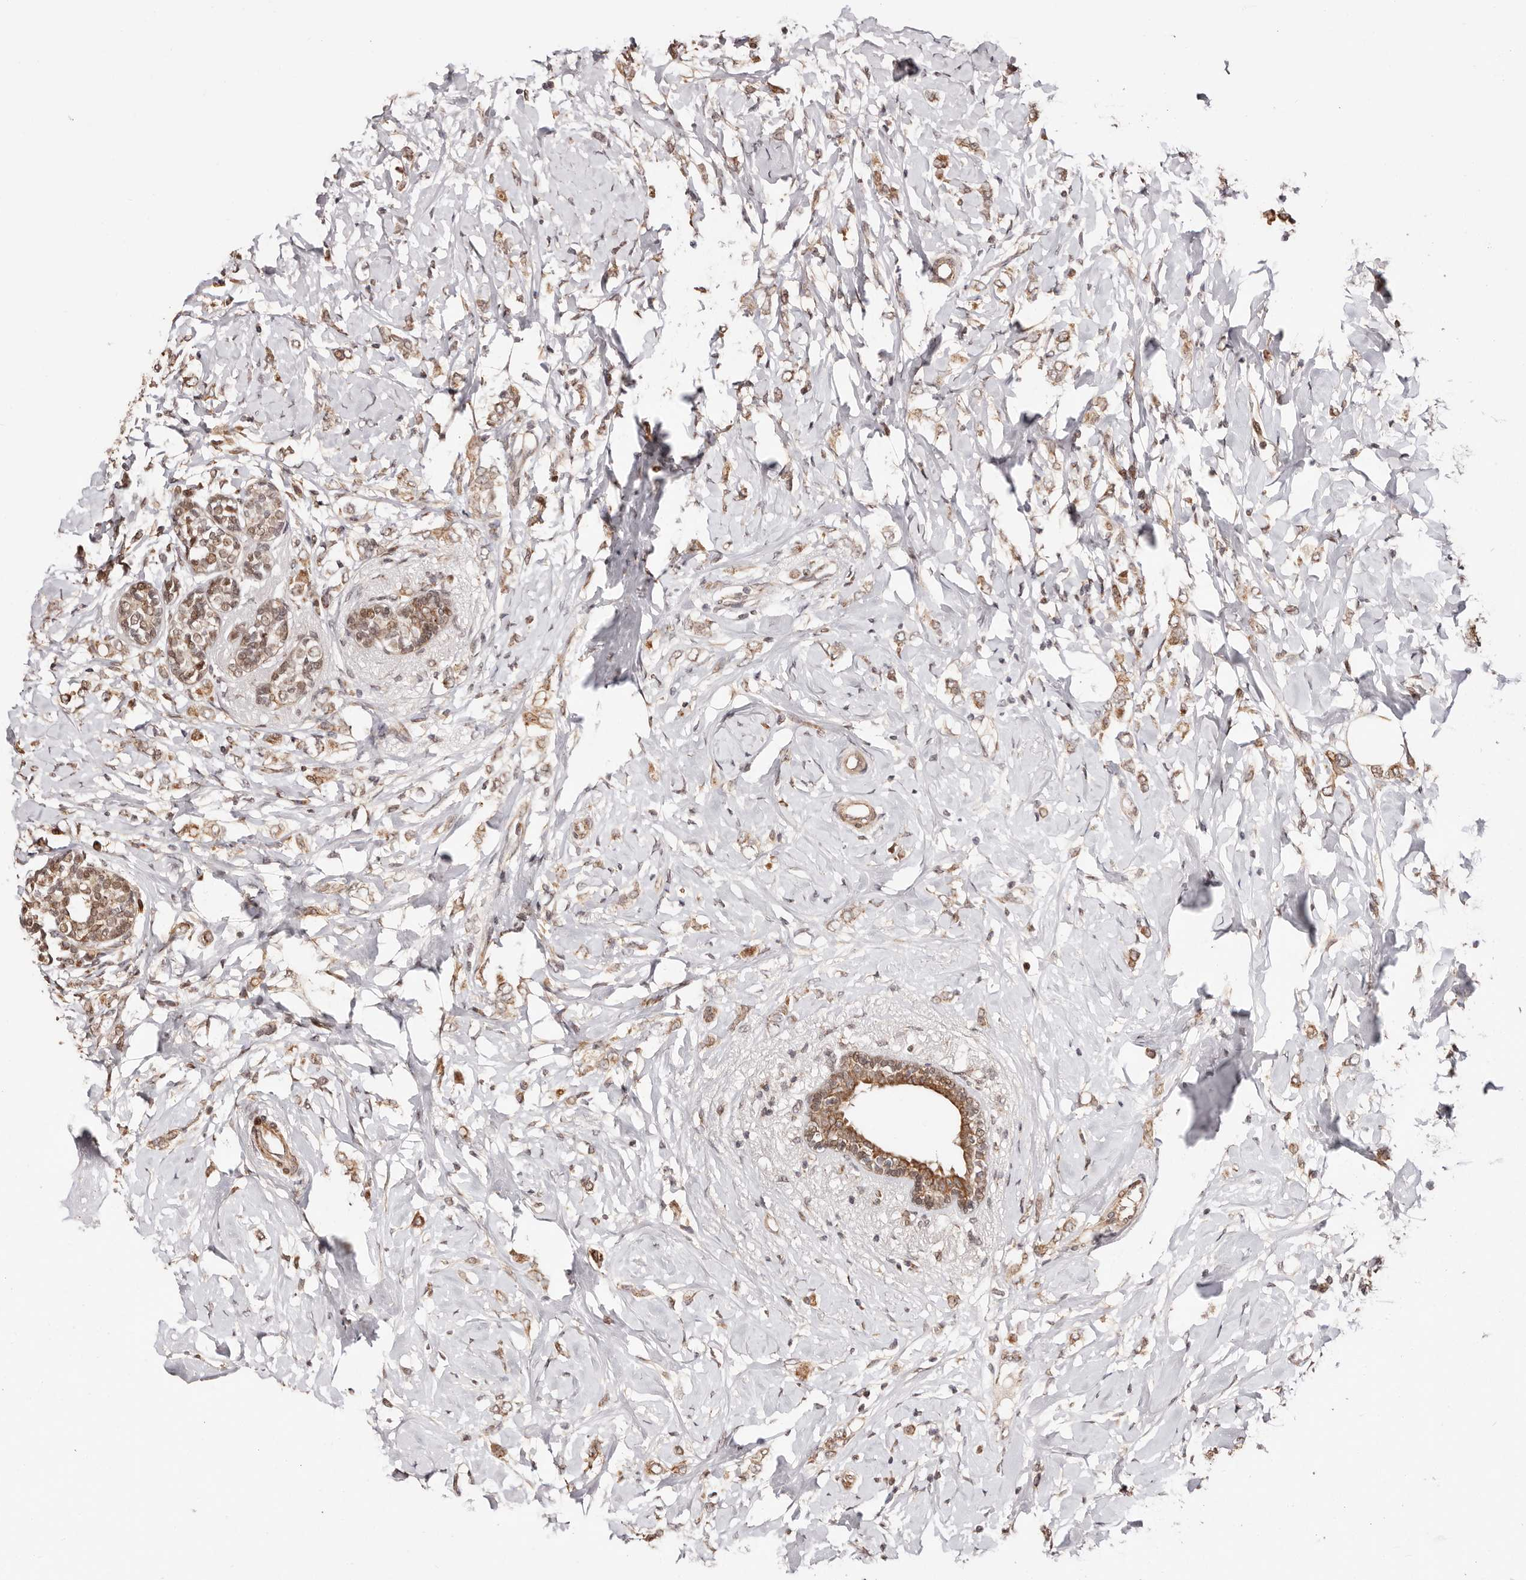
{"staining": {"intensity": "moderate", "quantity": ">75%", "location": "cytoplasmic/membranous"}, "tissue": "breast cancer", "cell_type": "Tumor cells", "image_type": "cancer", "snomed": [{"axis": "morphology", "description": "Normal tissue, NOS"}, {"axis": "morphology", "description": "Lobular carcinoma"}, {"axis": "topography", "description": "Breast"}], "caption": "Immunohistochemistry (IHC) (DAB (3,3'-diaminobenzidine)) staining of human breast lobular carcinoma reveals moderate cytoplasmic/membranous protein staining in approximately >75% of tumor cells. The staining was performed using DAB (3,3'-diaminobenzidine) to visualize the protein expression in brown, while the nuclei were stained in blue with hematoxylin (Magnification: 20x).", "gene": "HIVEP3", "patient": {"sex": "female", "age": 47}}